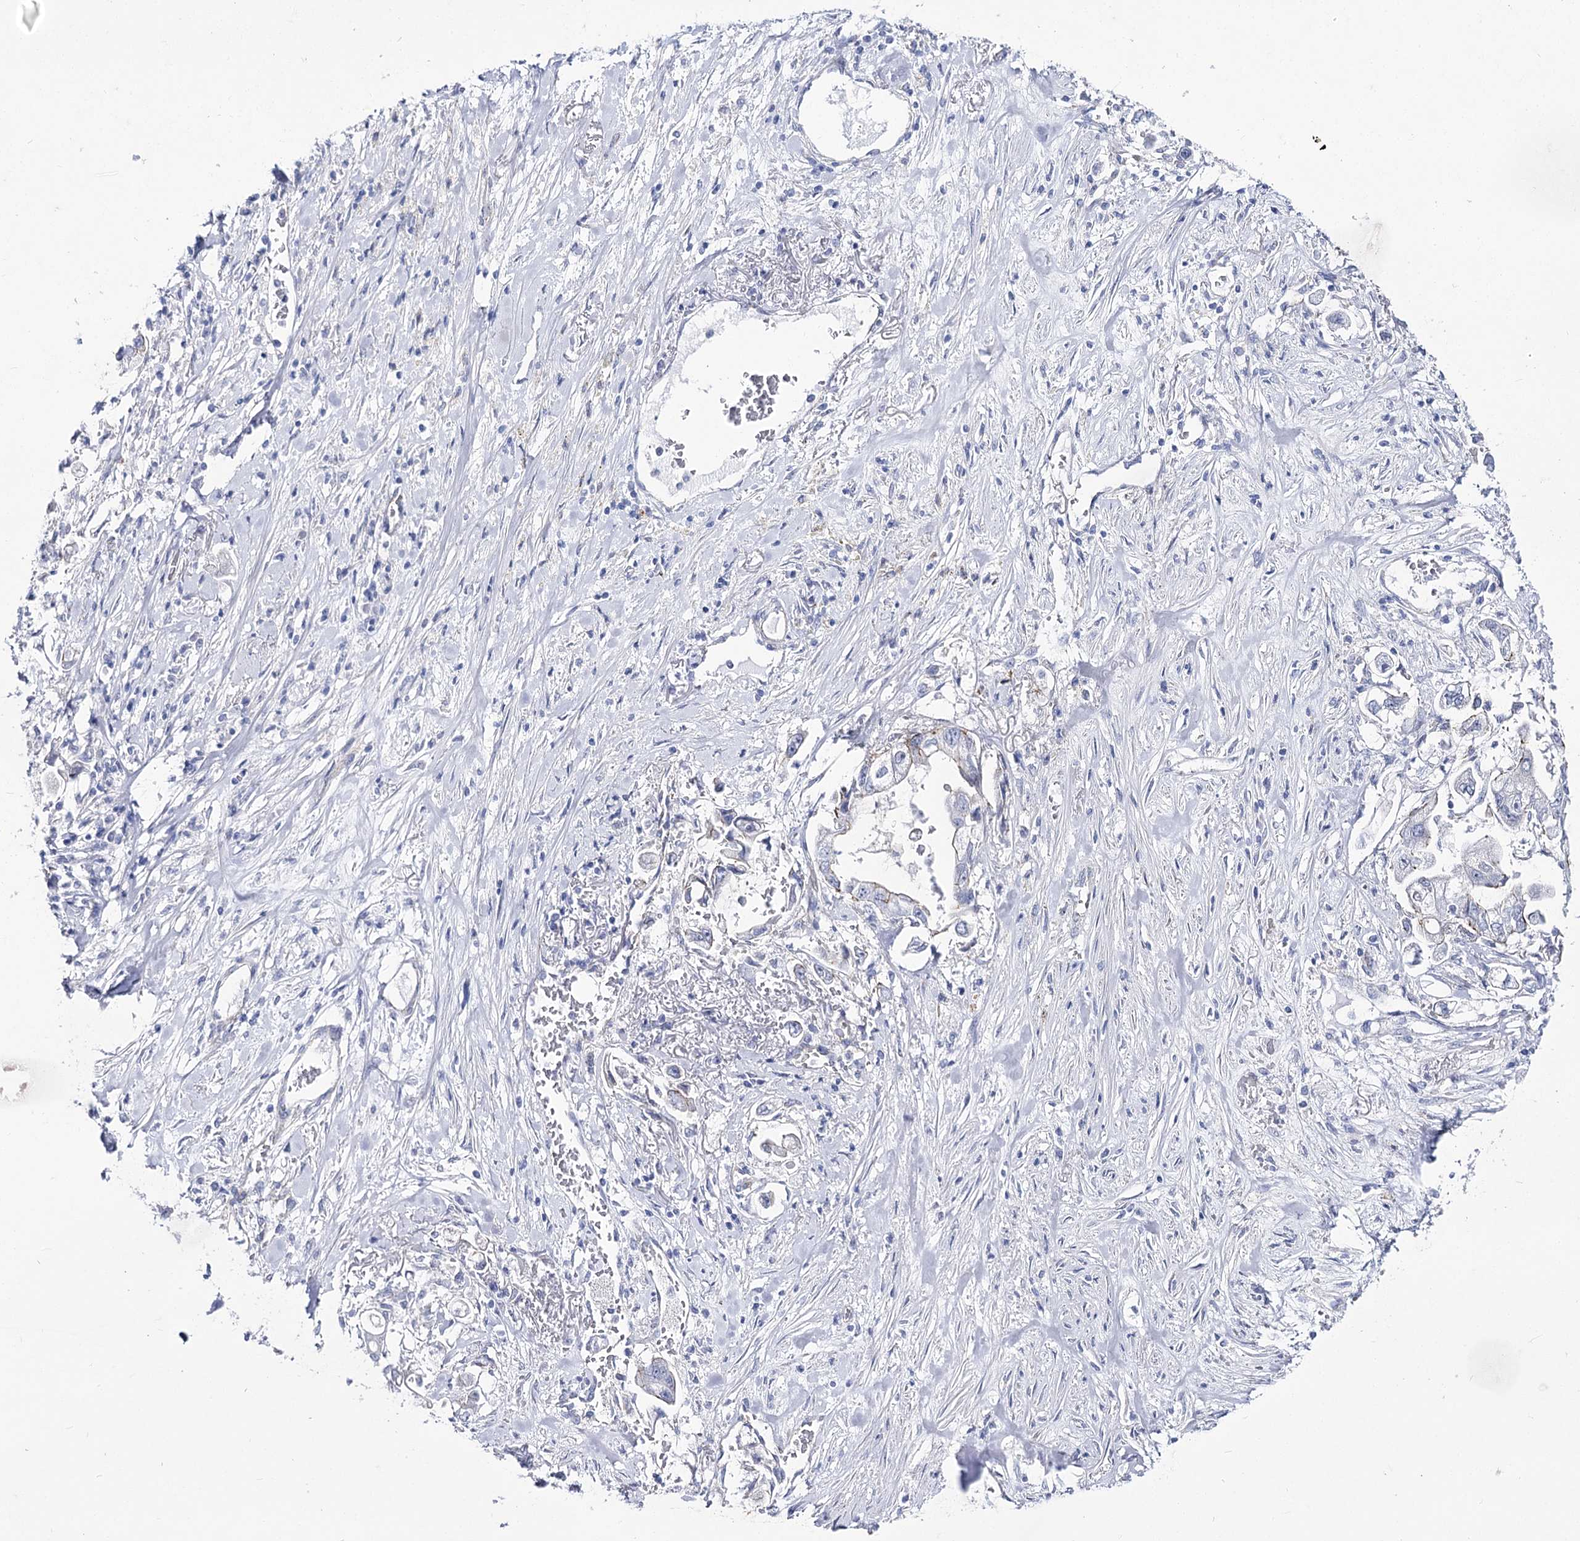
{"staining": {"intensity": "negative", "quantity": "none", "location": "none"}, "tissue": "stomach cancer", "cell_type": "Tumor cells", "image_type": "cancer", "snomed": [{"axis": "morphology", "description": "Adenocarcinoma, NOS"}, {"axis": "topography", "description": "Stomach"}], "caption": "An immunohistochemistry photomicrograph of stomach cancer is shown. There is no staining in tumor cells of stomach cancer.", "gene": "NRAP", "patient": {"sex": "male", "age": 62}}